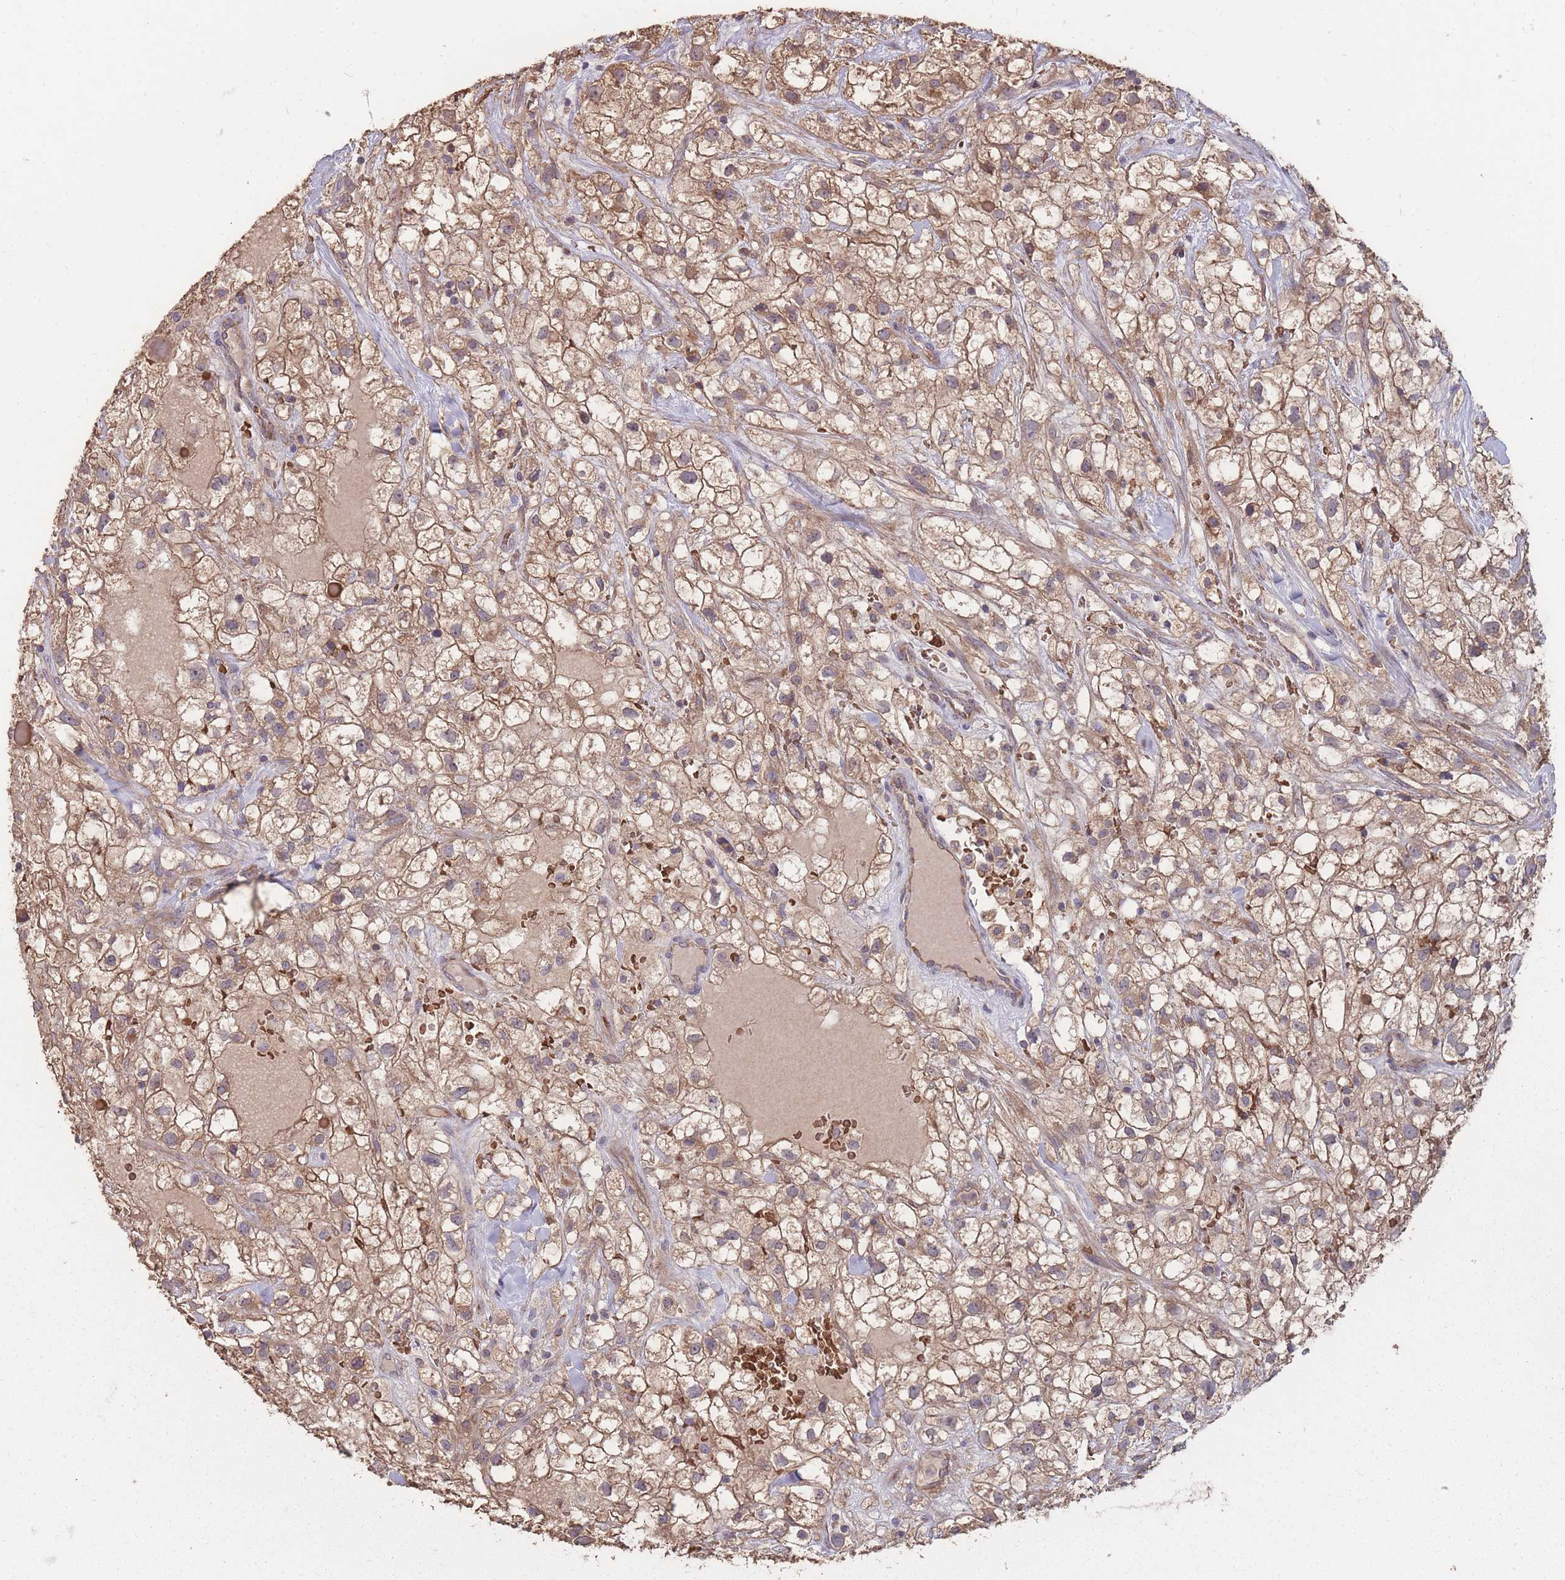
{"staining": {"intensity": "moderate", "quantity": ">75%", "location": "cytoplasmic/membranous"}, "tissue": "renal cancer", "cell_type": "Tumor cells", "image_type": "cancer", "snomed": [{"axis": "morphology", "description": "Adenocarcinoma, NOS"}, {"axis": "topography", "description": "Kidney"}], "caption": "An image showing moderate cytoplasmic/membranous staining in approximately >75% of tumor cells in renal adenocarcinoma, as visualized by brown immunohistochemical staining.", "gene": "SLC35B4", "patient": {"sex": "male", "age": 59}}